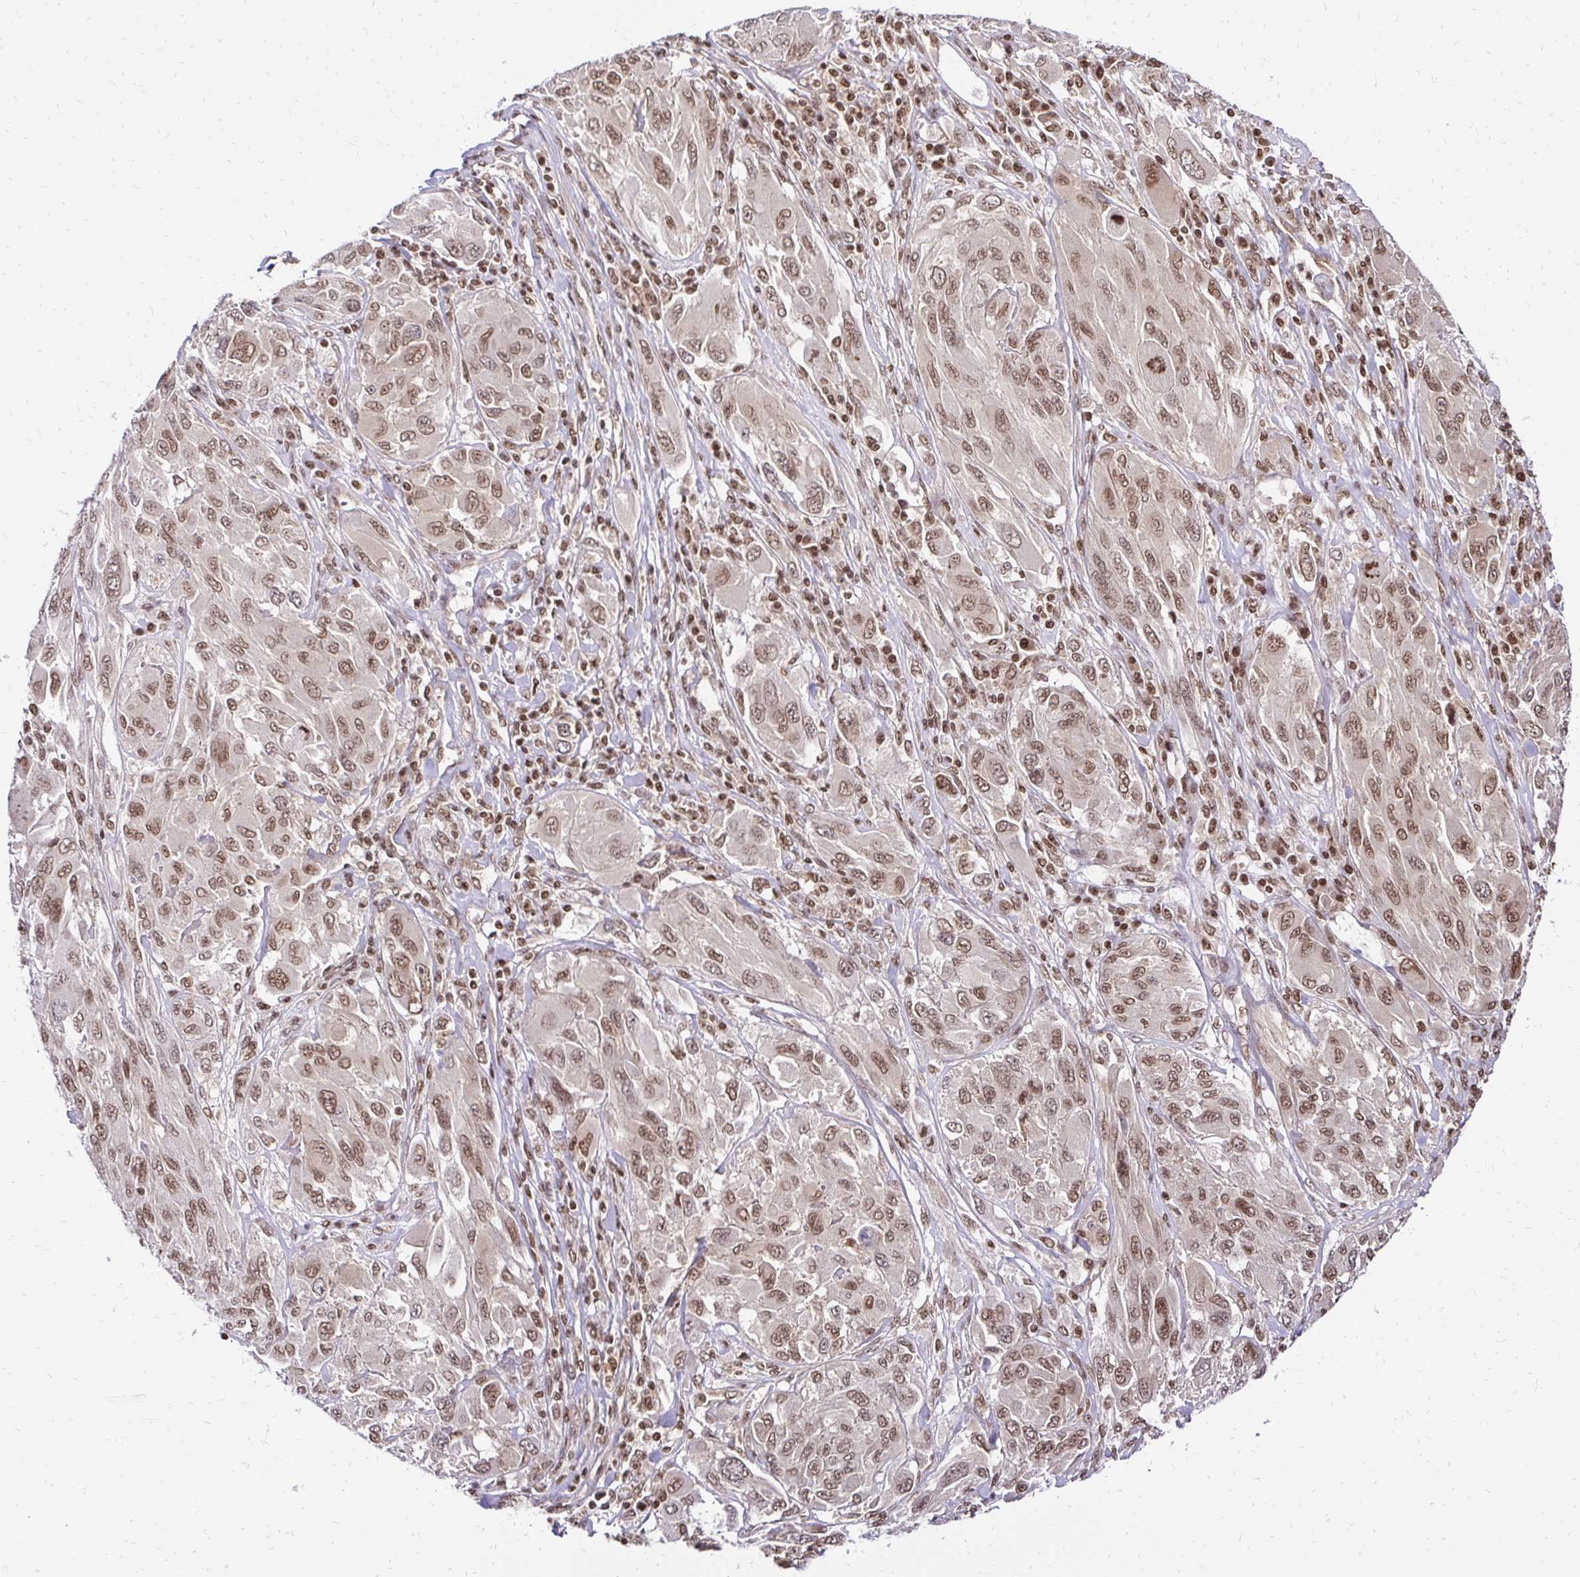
{"staining": {"intensity": "moderate", "quantity": ">75%", "location": "nuclear"}, "tissue": "melanoma", "cell_type": "Tumor cells", "image_type": "cancer", "snomed": [{"axis": "morphology", "description": "Malignant melanoma, NOS"}, {"axis": "topography", "description": "Skin"}], "caption": "There is medium levels of moderate nuclear staining in tumor cells of melanoma, as demonstrated by immunohistochemical staining (brown color).", "gene": "GLYR1", "patient": {"sex": "female", "age": 91}}